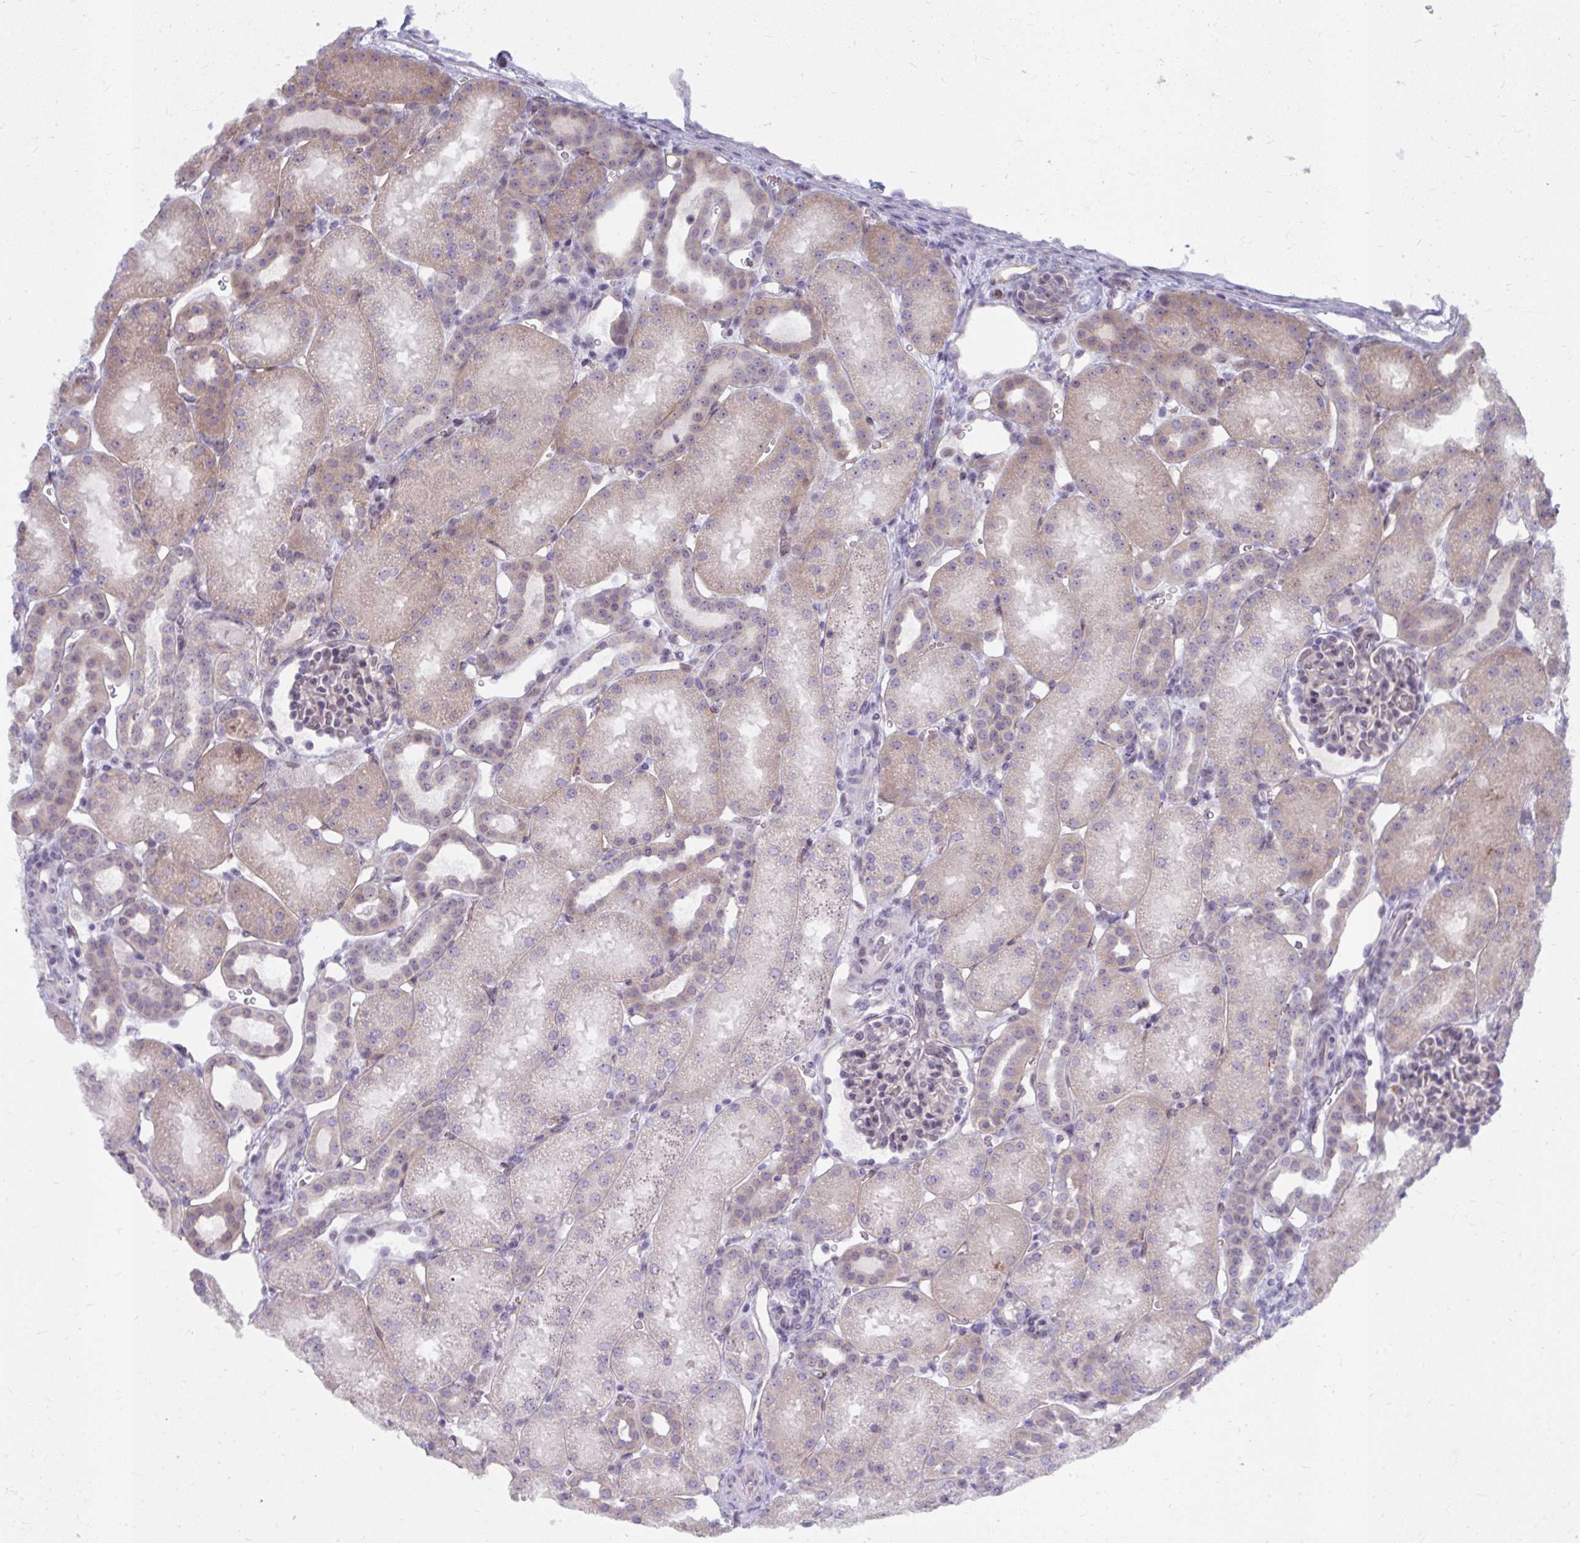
{"staining": {"intensity": "weak", "quantity": "<25%", "location": "nuclear"}, "tissue": "kidney", "cell_type": "Cells in glomeruli", "image_type": "normal", "snomed": [{"axis": "morphology", "description": "Normal tissue, NOS"}, {"axis": "topography", "description": "Kidney"}], "caption": "Immunohistochemistry (IHC) of benign human kidney reveals no staining in cells in glomeruli. (DAB immunohistochemistry (IHC) visualized using brightfield microscopy, high magnification).", "gene": "MUS81", "patient": {"sex": "male", "age": 2}}